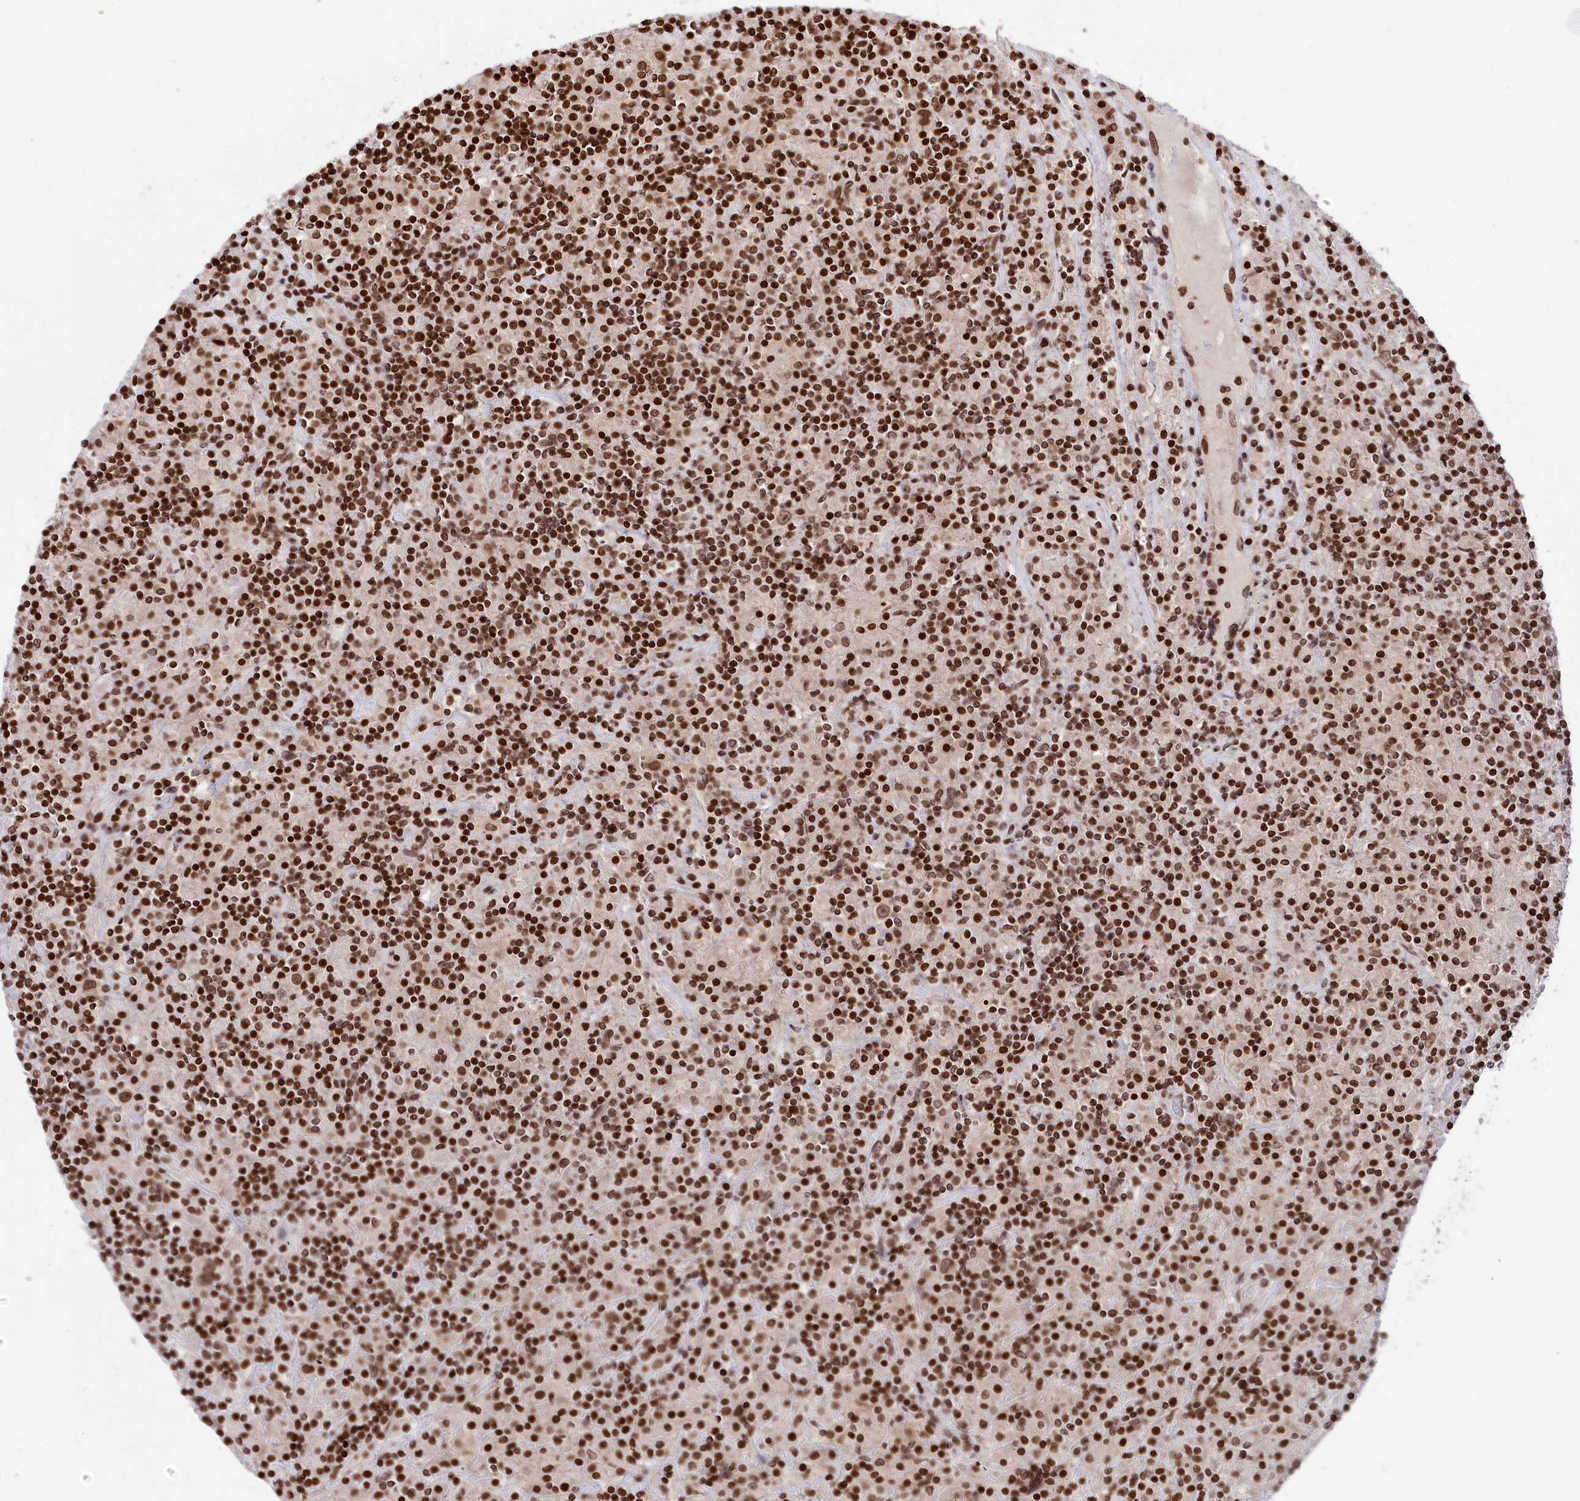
{"staining": {"intensity": "moderate", "quantity": ">75%", "location": "nuclear"}, "tissue": "lymphoma", "cell_type": "Tumor cells", "image_type": "cancer", "snomed": [{"axis": "morphology", "description": "Hodgkin's disease, NOS"}, {"axis": "topography", "description": "Lymph node"}], "caption": "This image displays immunohistochemistry staining of Hodgkin's disease, with medium moderate nuclear positivity in approximately >75% of tumor cells.", "gene": "TET2", "patient": {"sex": "male", "age": 70}}